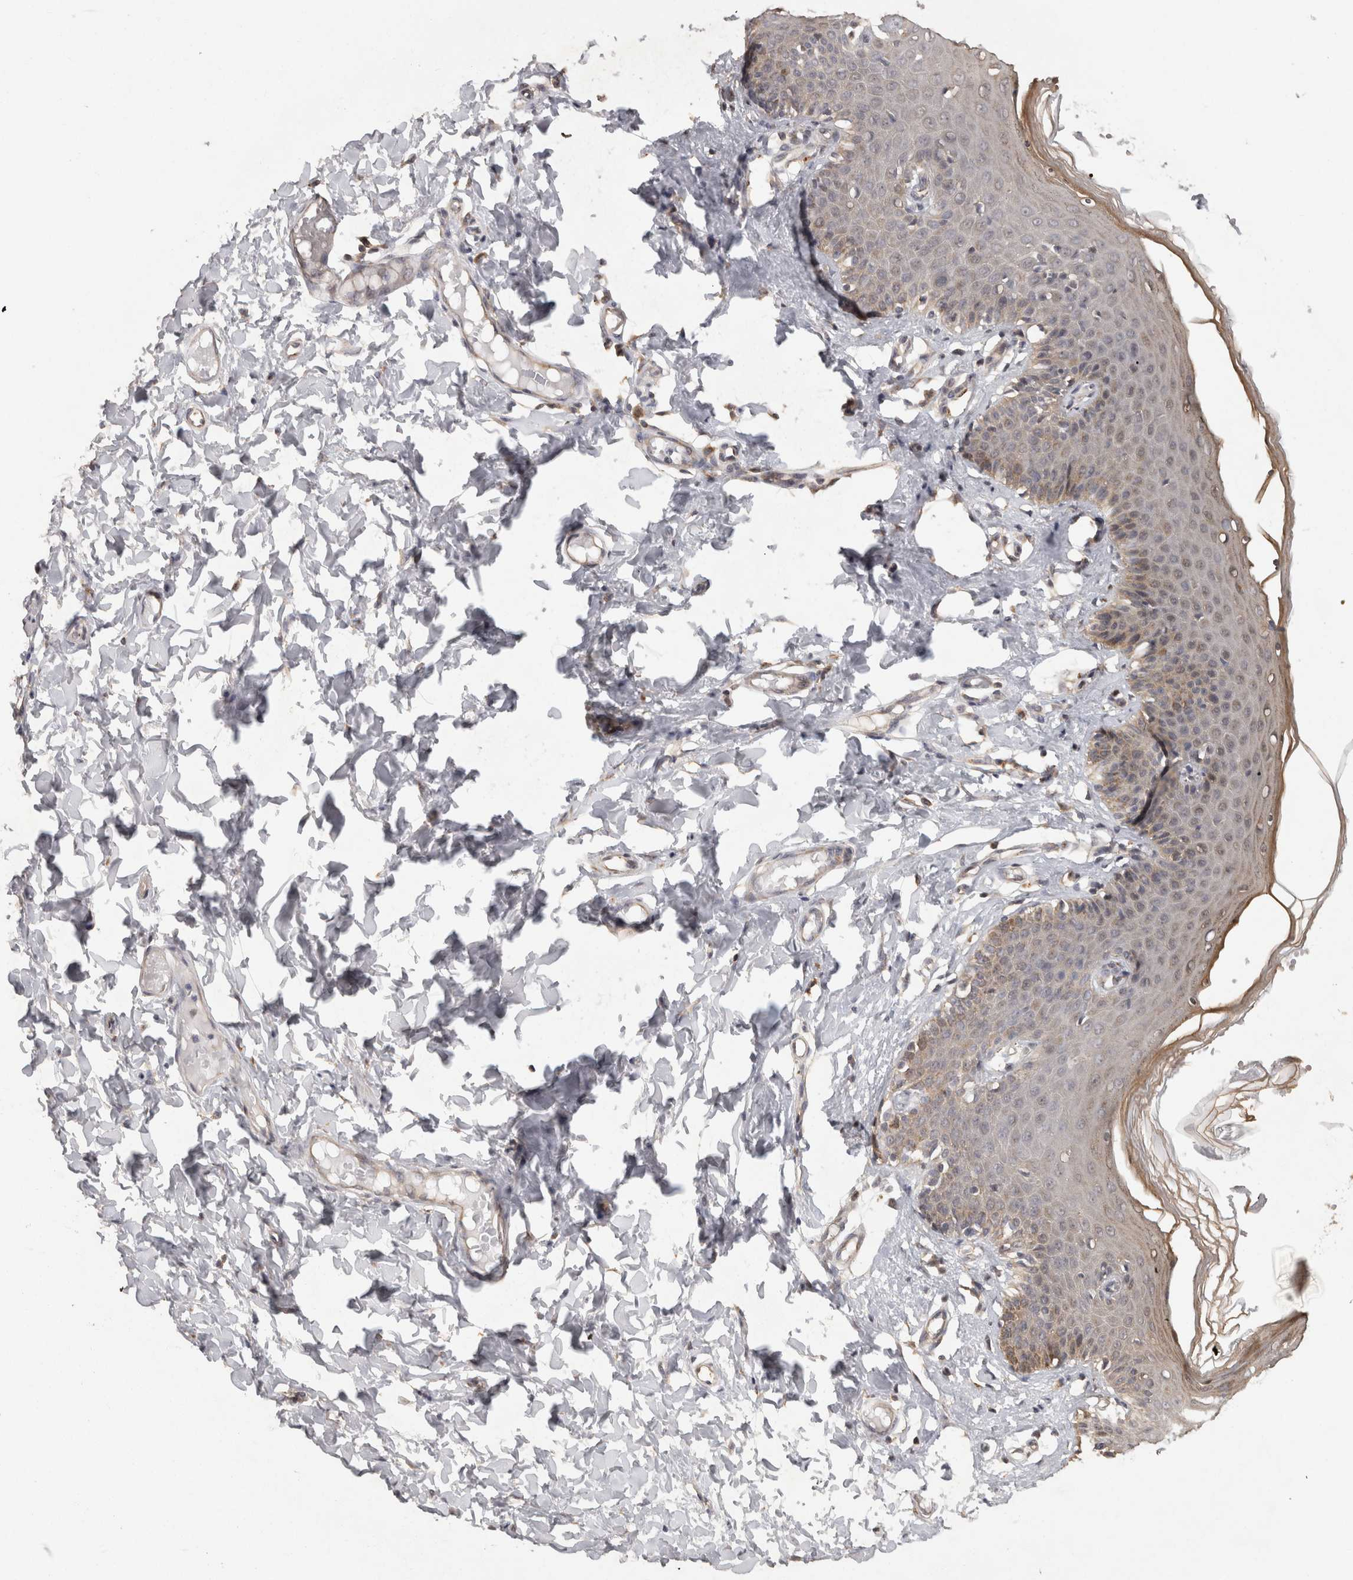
{"staining": {"intensity": "moderate", "quantity": "25%-75%", "location": "cytoplasmic/membranous"}, "tissue": "skin", "cell_type": "Epidermal cells", "image_type": "normal", "snomed": [{"axis": "morphology", "description": "Normal tissue, NOS"}, {"axis": "topography", "description": "Vulva"}], "caption": "Immunohistochemistry (IHC) (DAB (3,3'-diaminobenzidine)) staining of unremarkable human skin shows moderate cytoplasmic/membranous protein positivity in about 25%-75% of epidermal cells. The protein is stained brown, and the nuclei are stained in blue (DAB IHC with brightfield microscopy, high magnification).", "gene": "ACAT2", "patient": {"sex": "female", "age": 66}}